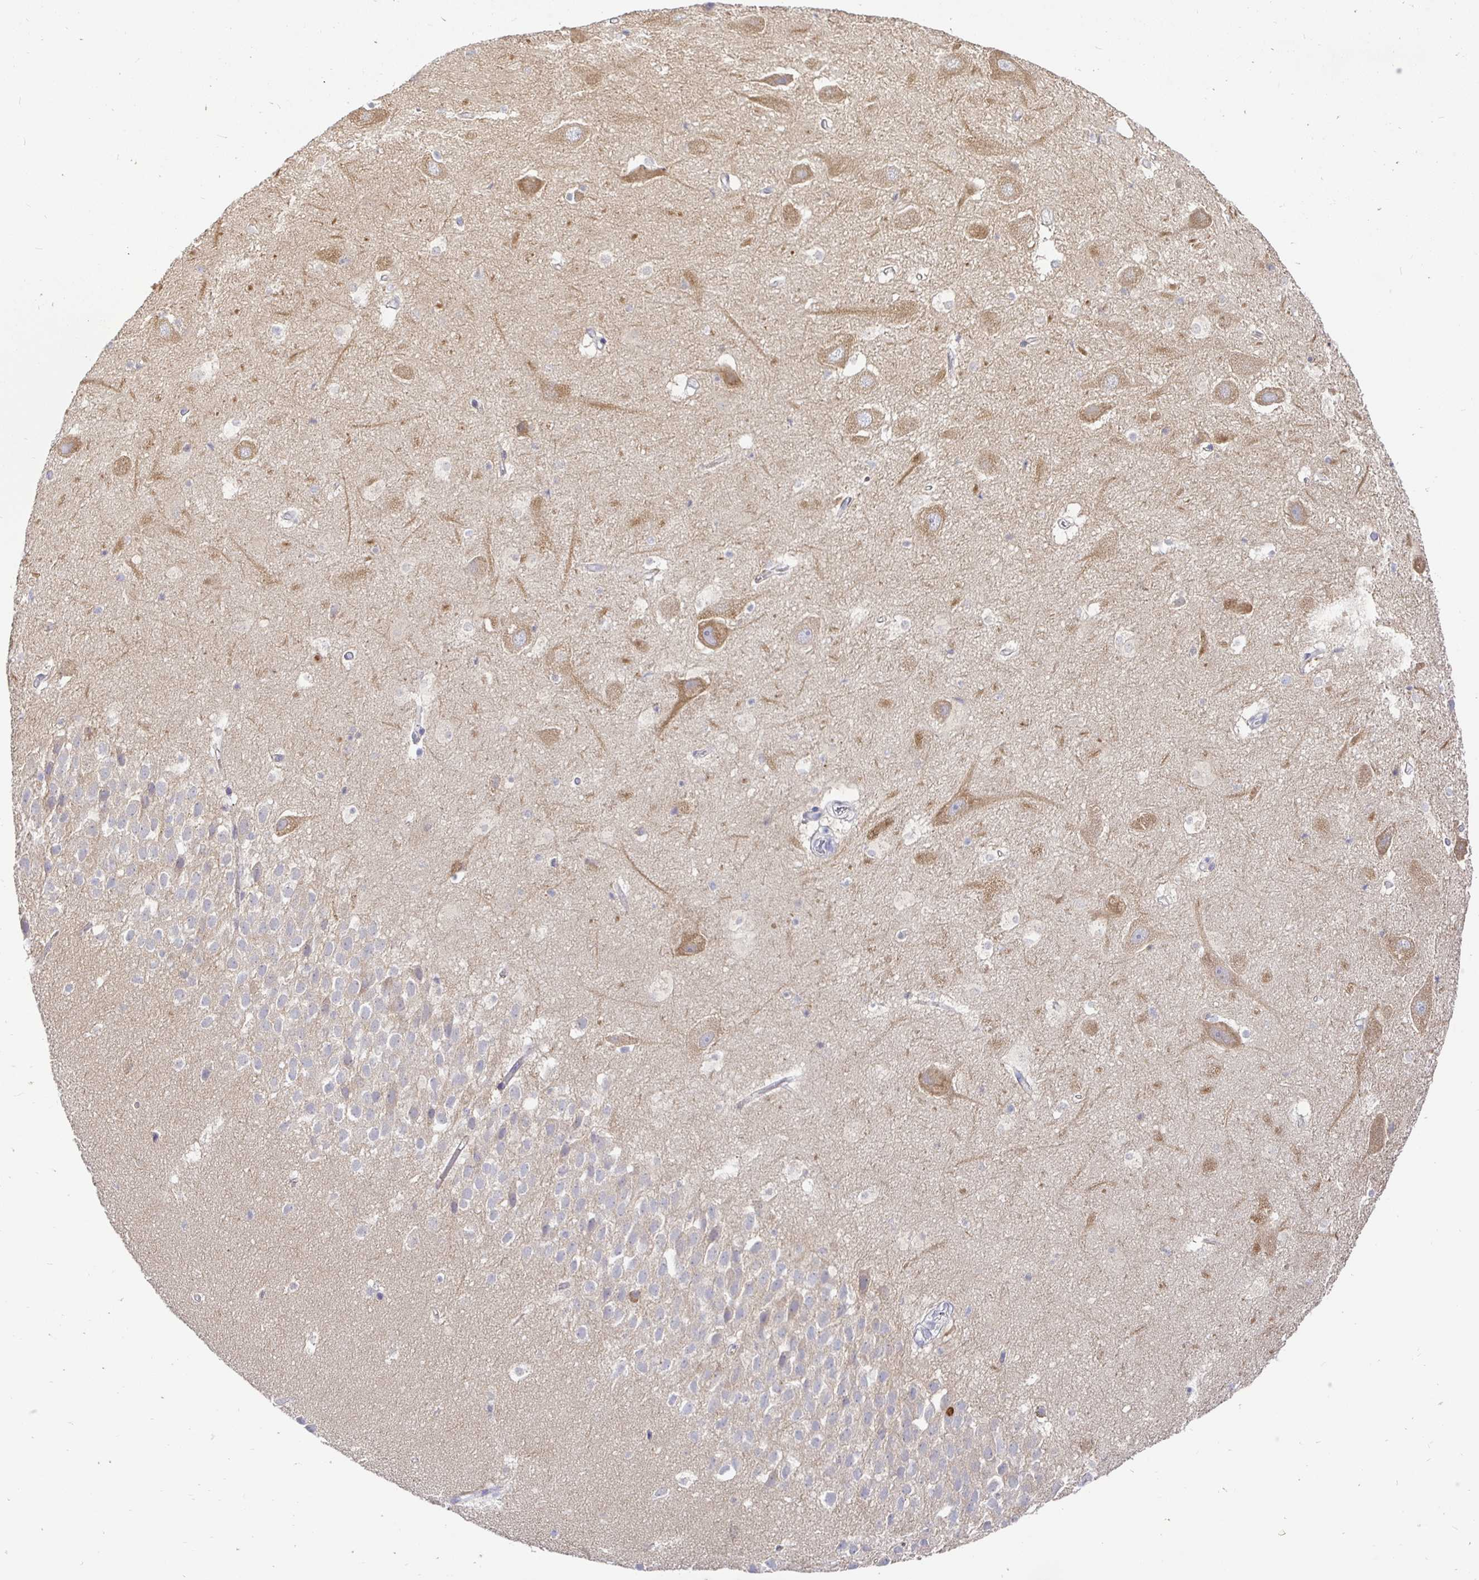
{"staining": {"intensity": "negative", "quantity": "none", "location": "none"}, "tissue": "hippocampus", "cell_type": "Glial cells", "image_type": "normal", "snomed": [{"axis": "morphology", "description": "Normal tissue, NOS"}, {"axis": "topography", "description": "Hippocampus"}], "caption": "Immunohistochemical staining of normal hippocampus shows no significant positivity in glial cells. (DAB (3,3'-diaminobenzidine) immunohistochemistry visualized using brightfield microscopy, high magnification).", "gene": "KIF21A", "patient": {"sex": "male", "age": 26}}